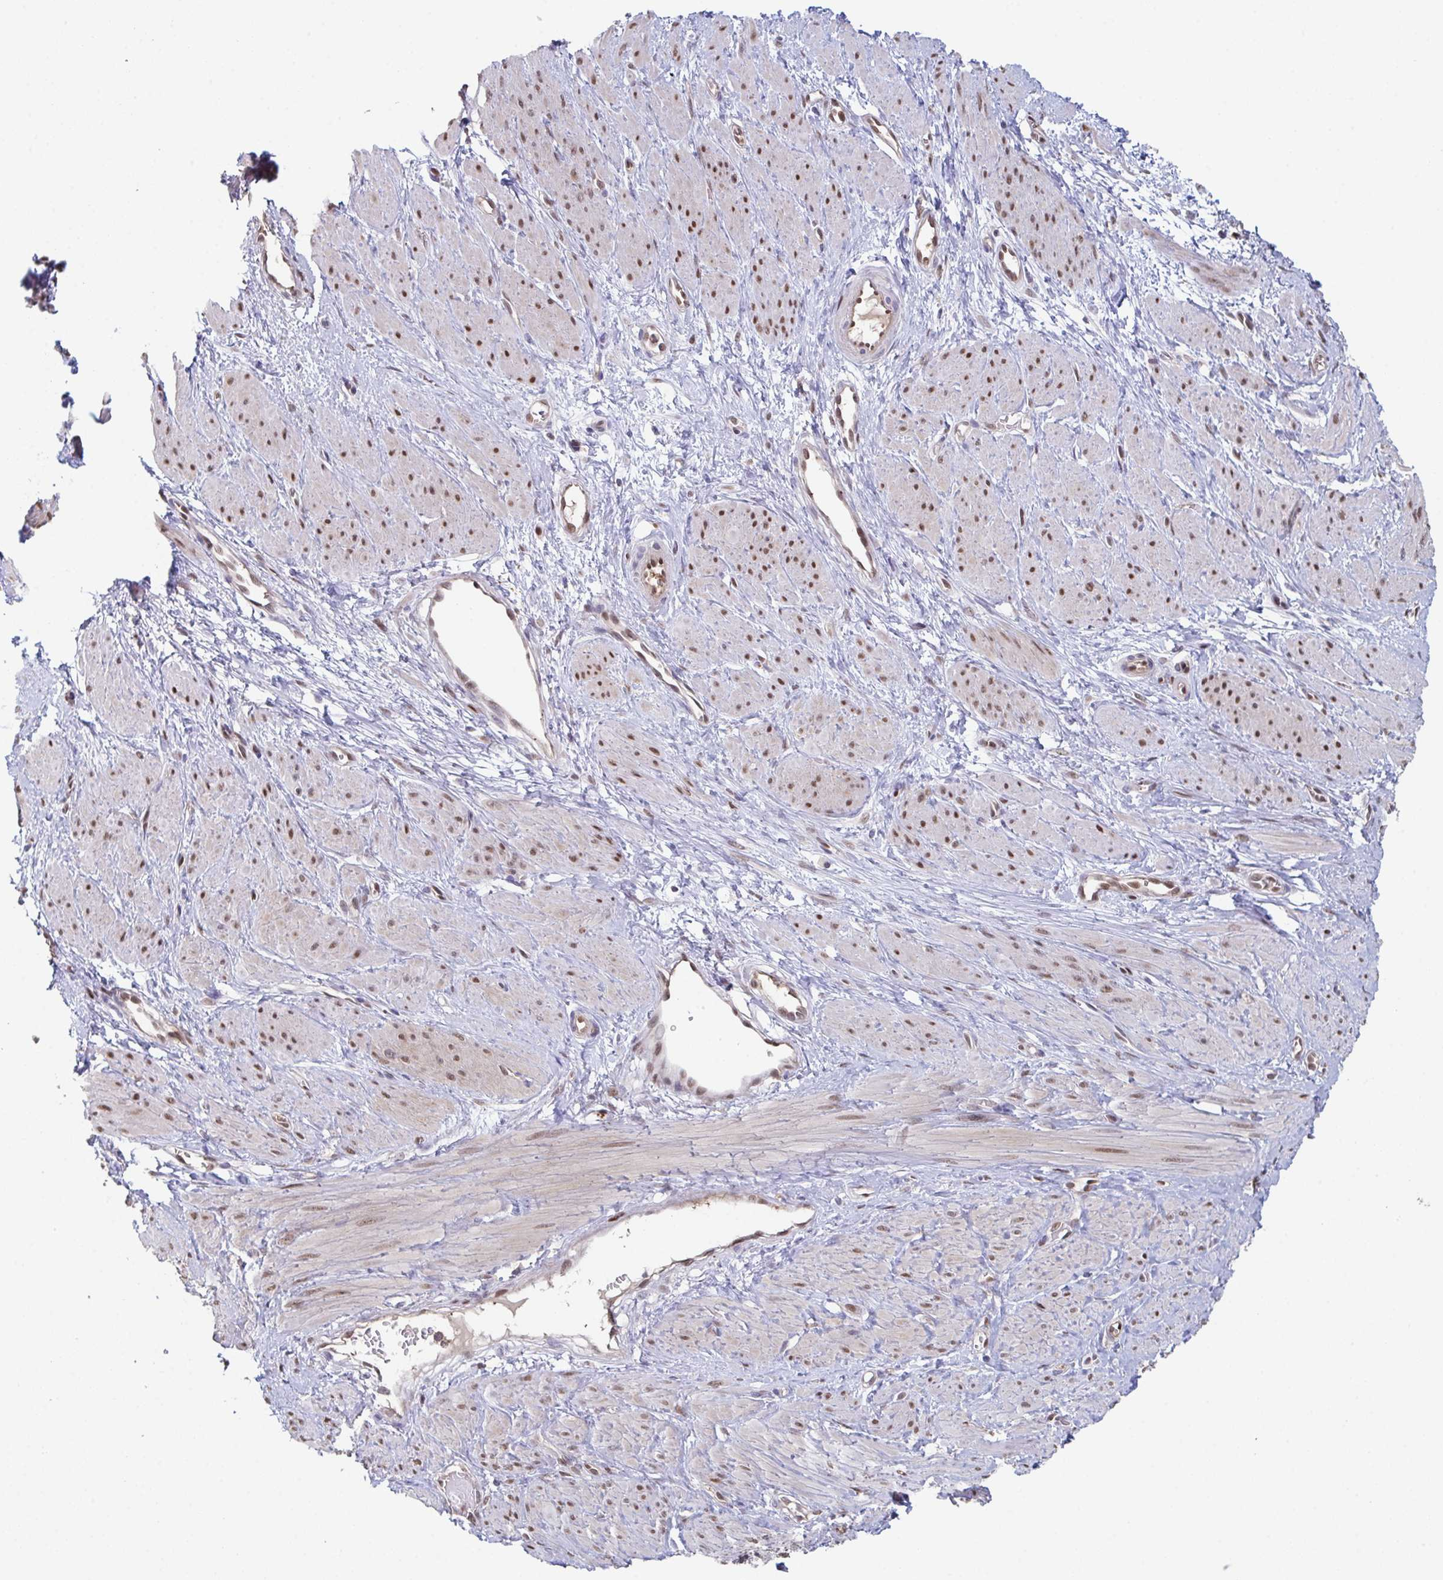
{"staining": {"intensity": "moderate", "quantity": ">75%", "location": "nuclear"}, "tissue": "smooth muscle", "cell_type": "Smooth muscle cells", "image_type": "normal", "snomed": [{"axis": "morphology", "description": "Normal tissue, NOS"}, {"axis": "topography", "description": "Smooth muscle"}, {"axis": "topography", "description": "Uterus"}], "caption": "Immunohistochemical staining of benign human smooth muscle reveals moderate nuclear protein positivity in approximately >75% of smooth muscle cells.", "gene": "ACD", "patient": {"sex": "female", "age": 39}}